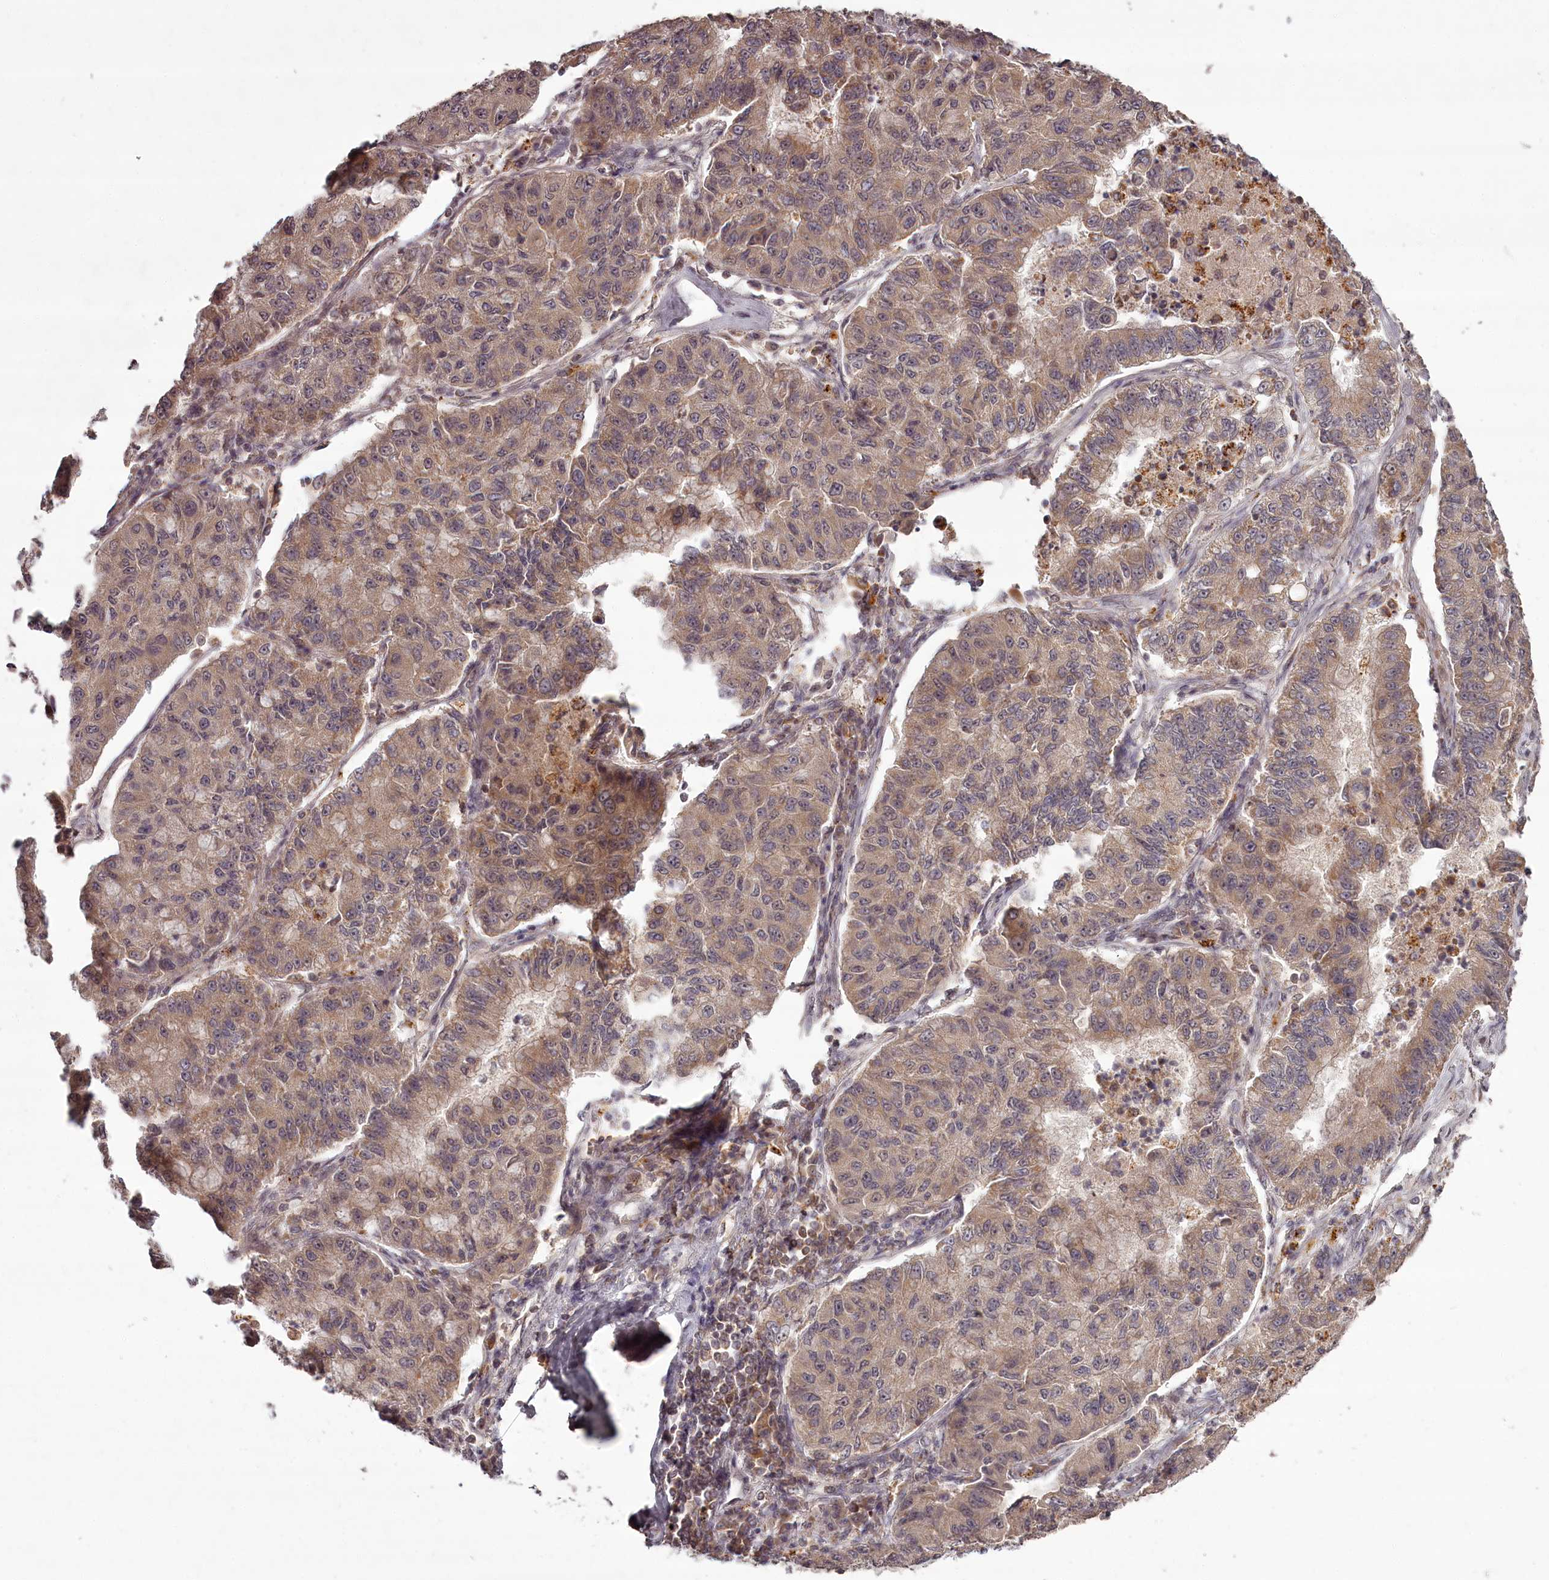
{"staining": {"intensity": "weak", "quantity": ">75%", "location": "cytoplasmic/membranous"}, "tissue": "lung cancer", "cell_type": "Tumor cells", "image_type": "cancer", "snomed": [{"axis": "morphology", "description": "Squamous cell carcinoma, NOS"}, {"axis": "topography", "description": "Lung"}], "caption": "This histopathology image reveals lung squamous cell carcinoma stained with immunohistochemistry to label a protein in brown. The cytoplasmic/membranous of tumor cells show weak positivity for the protein. Nuclei are counter-stained blue.", "gene": "PCBP2", "patient": {"sex": "male", "age": 74}}